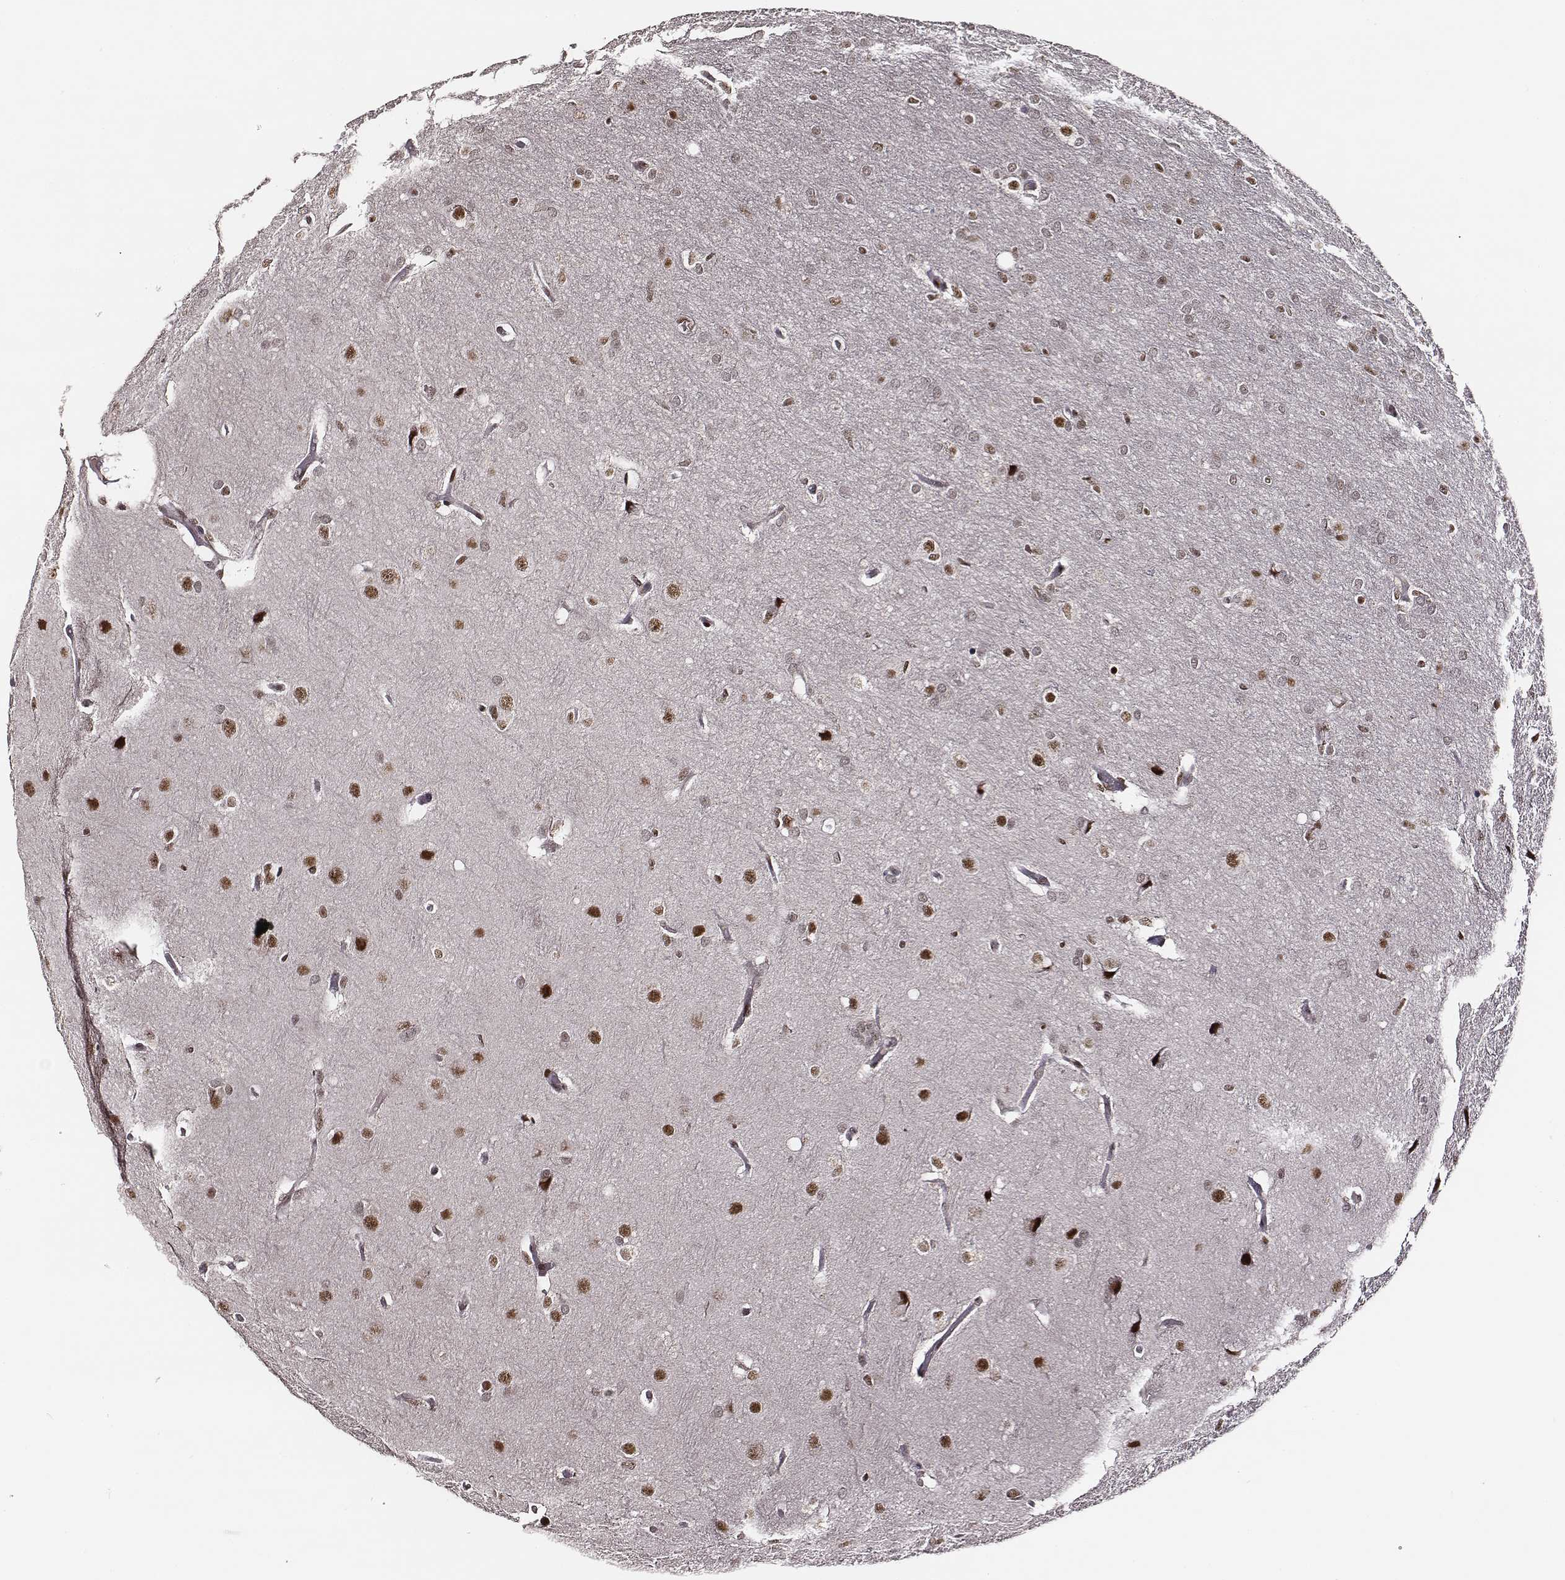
{"staining": {"intensity": "weak", "quantity": ">75%", "location": "nuclear"}, "tissue": "glioma", "cell_type": "Tumor cells", "image_type": "cancer", "snomed": [{"axis": "morphology", "description": "Glioma, malignant, High grade"}, {"axis": "topography", "description": "Brain"}], "caption": "A micrograph of human glioma stained for a protein shows weak nuclear brown staining in tumor cells. (Stains: DAB in brown, nuclei in blue, Microscopy: brightfield microscopy at high magnification).", "gene": "PPARA", "patient": {"sex": "male", "age": 53}}